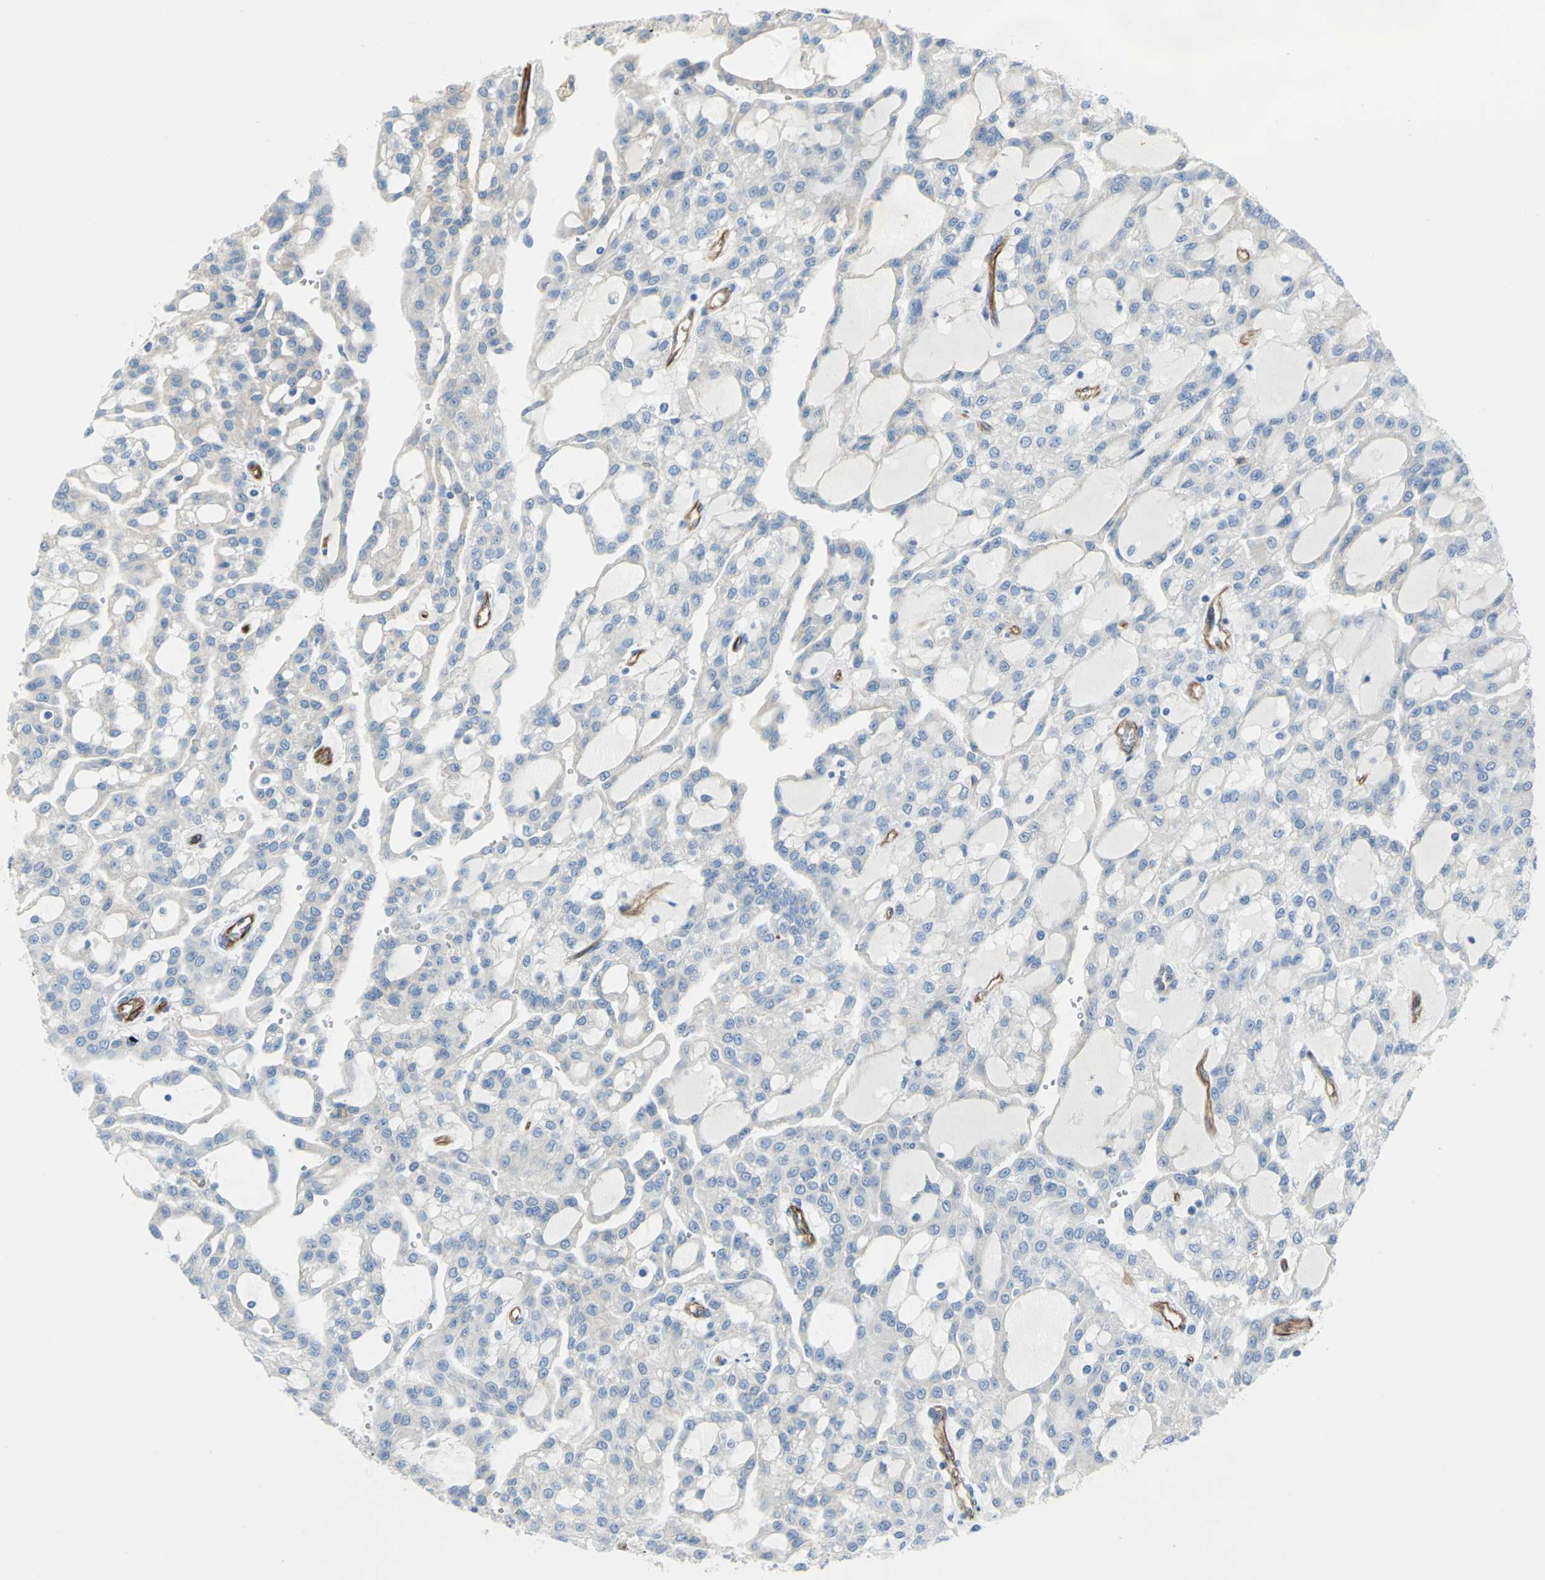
{"staining": {"intensity": "negative", "quantity": "none", "location": "none"}, "tissue": "renal cancer", "cell_type": "Tumor cells", "image_type": "cancer", "snomed": [{"axis": "morphology", "description": "Adenocarcinoma, NOS"}, {"axis": "topography", "description": "Kidney"}], "caption": "Renal cancer (adenocarcinoma) was stained to show a protein in brown. There is no significant staining in tumor cells.", "gene": "FLNB", "patient": {"sex": "male", "age": 63}}